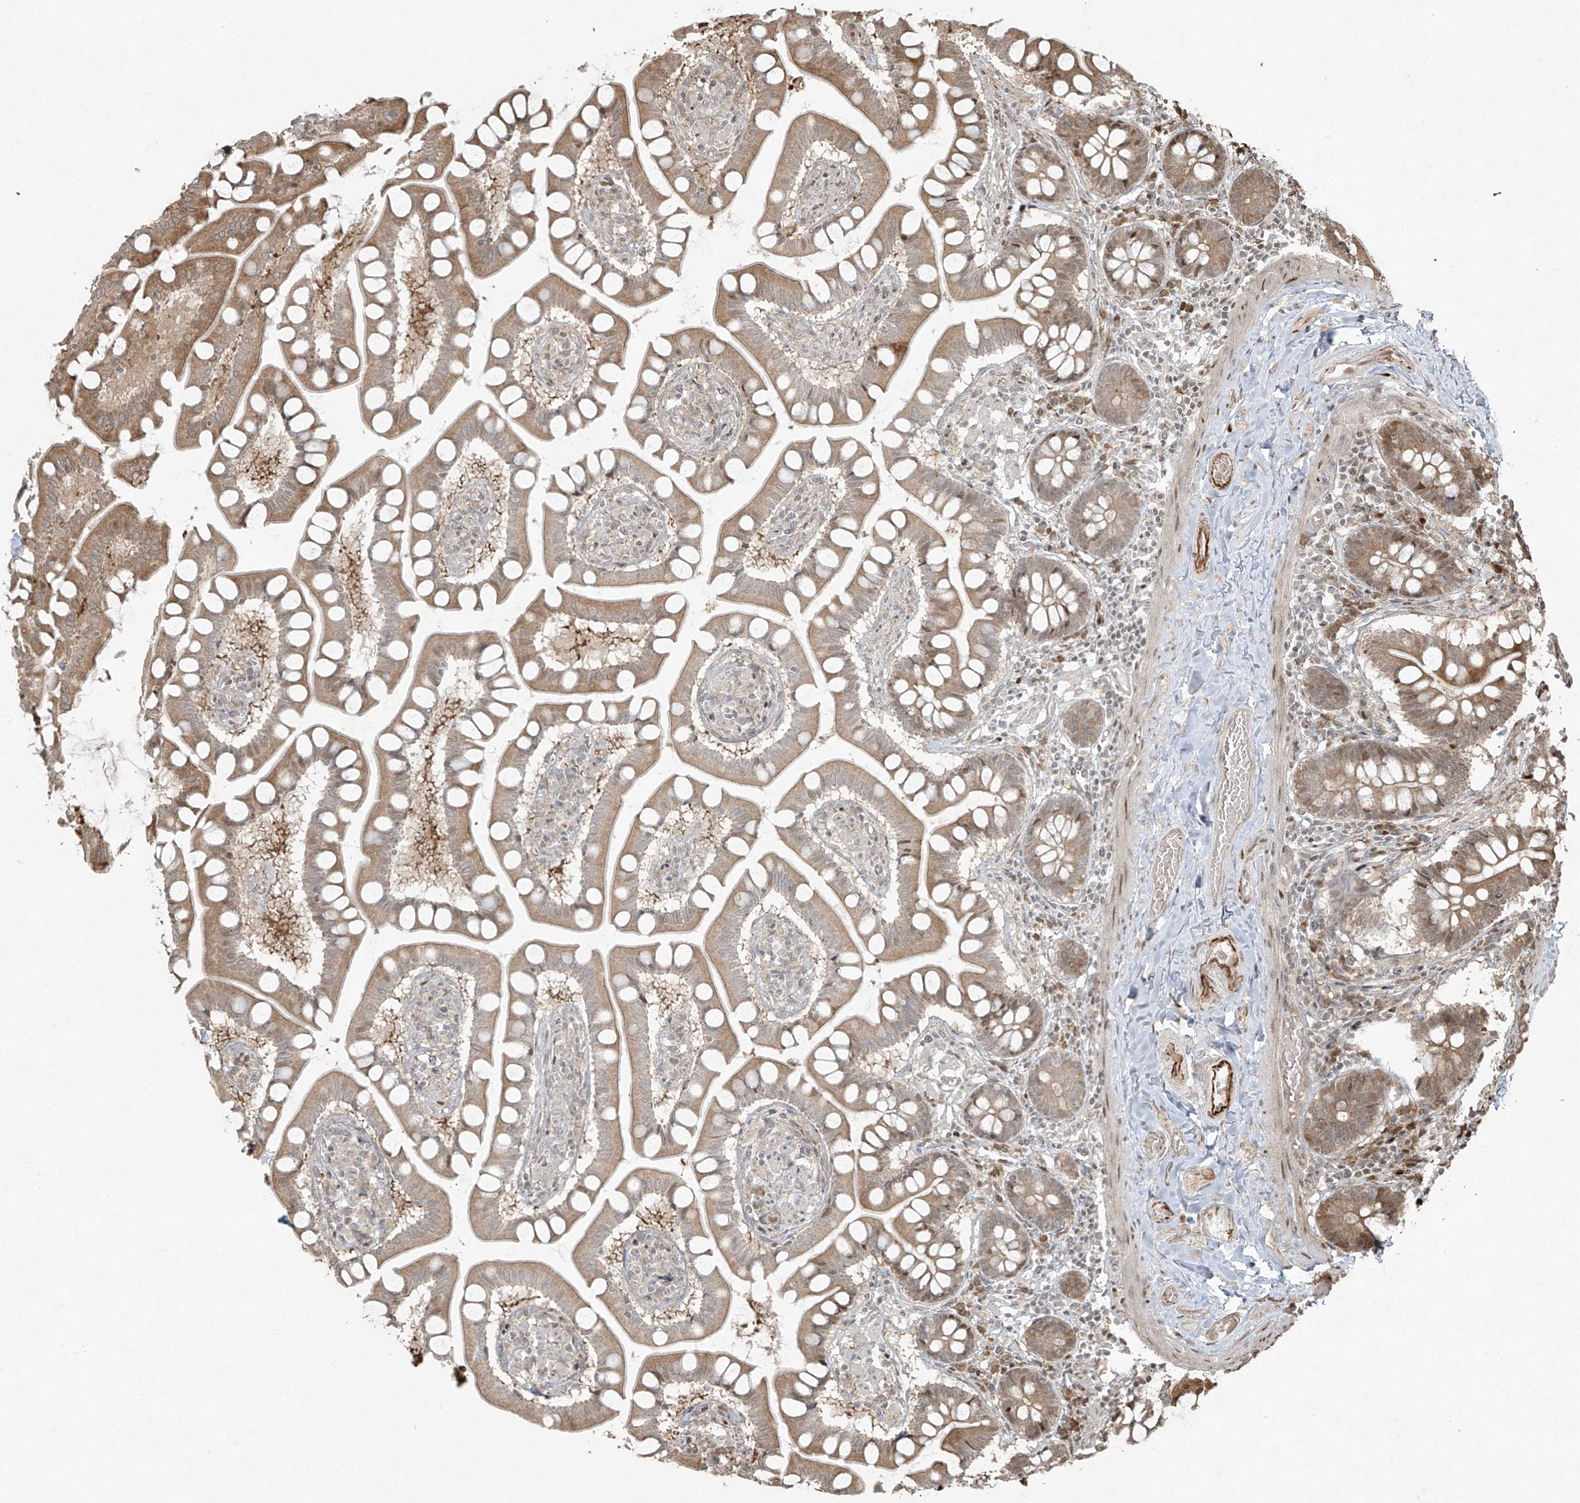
{"staining": {"intensity": "moderate", "quantity": ">75%", "location": "cytoplasmic/membranous,nuclear"}, "tissue": "small intestine", "cell_type": "Glandular cells", "image_type": "normal", "snomed": [{"axis": "morphology", "description": "Normal tissue, NOS"}, {"axis": "topography", "description": "Small intestine"}], "caption": "Brown immunohistochemical staining in normal small intestine shows moderate cytoplasmic/membranous,nuclear staining in about >75% of glandular cells.", "gene": "TTC22", "patient": {"sex": "male", "age": 41}}